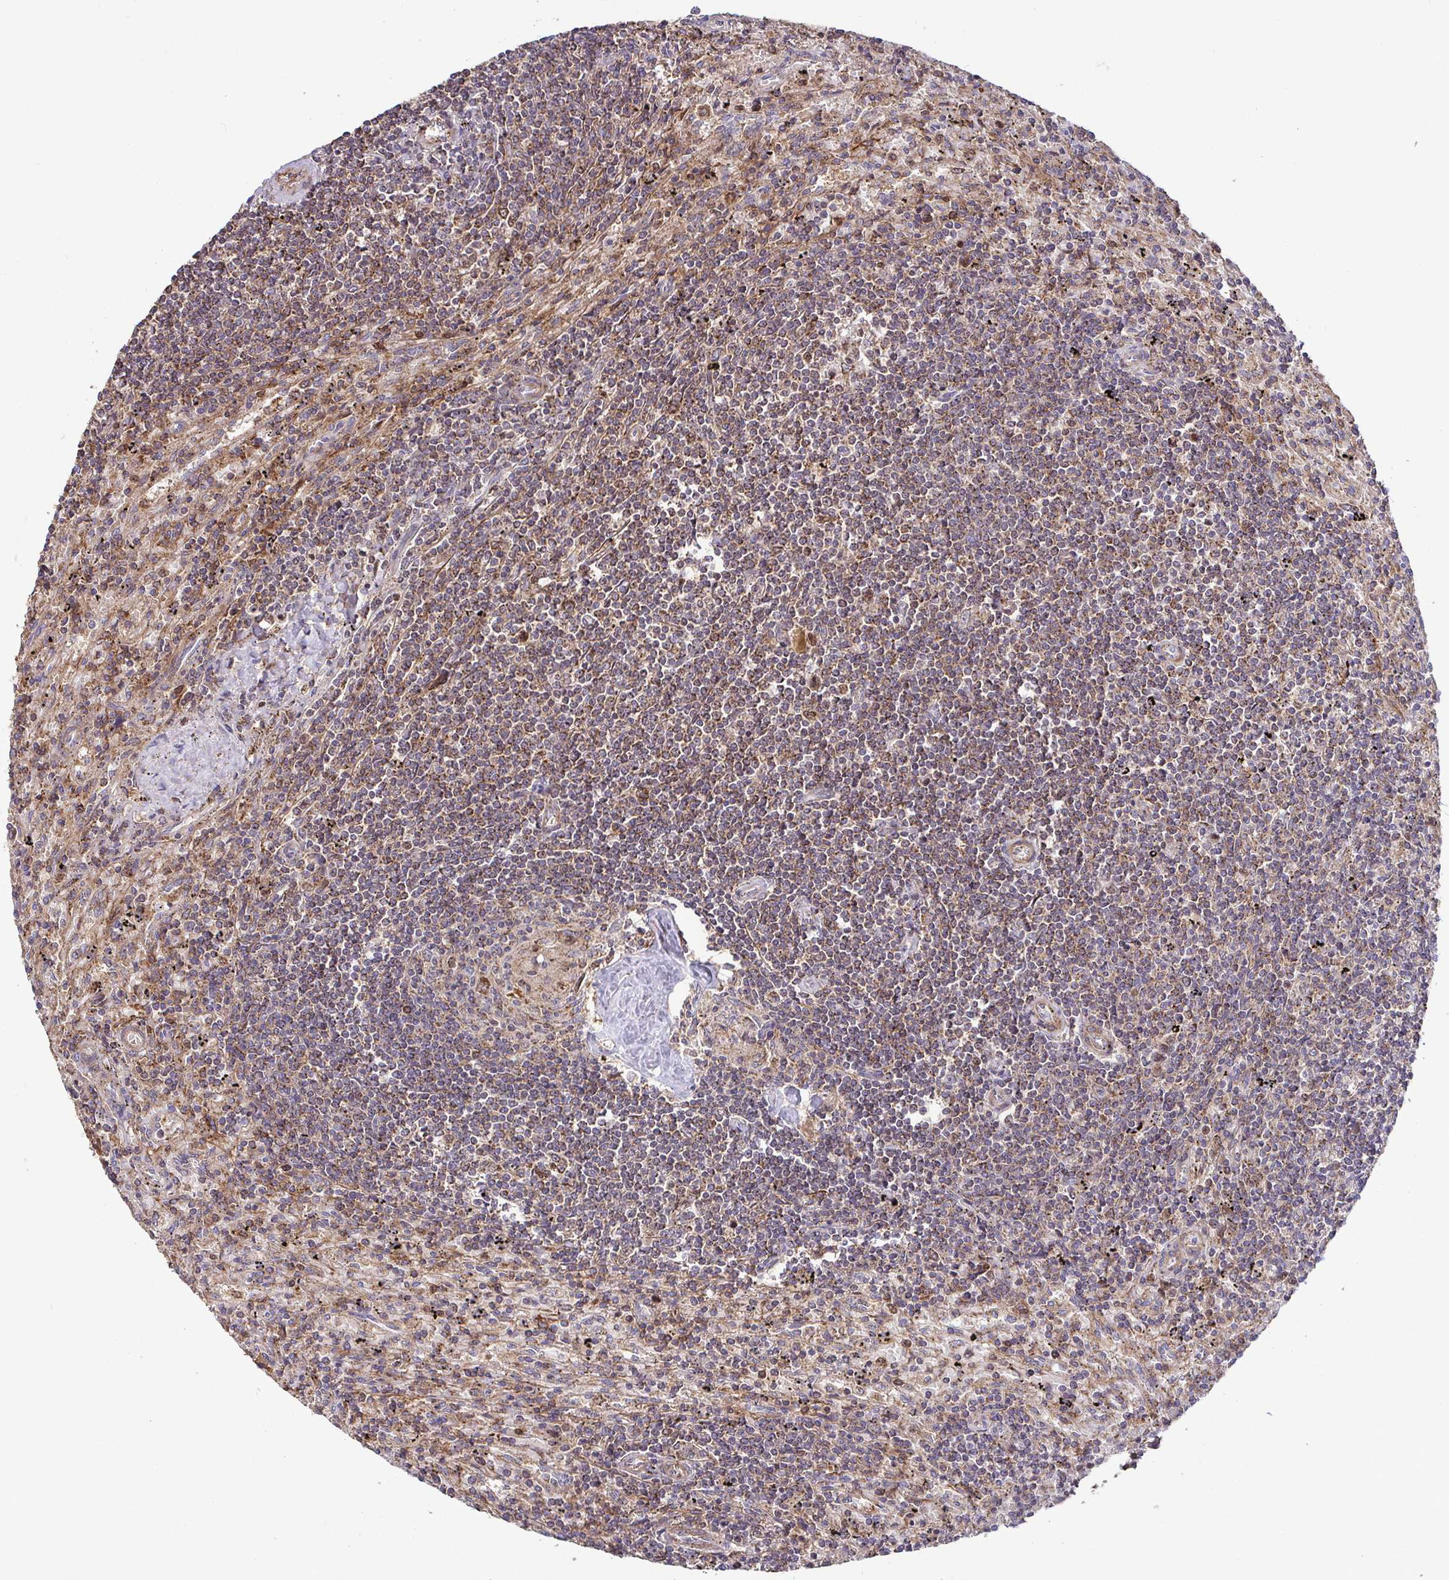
{"staining": {"intensity": "moderate", "quantity": "25%-75%", "location": "cytoplasmic/membranous"}, "tissue": "lymphoma", "cell_type": "Tumor cells", "image_type": "cancer", "snomed": [{"axis": "morphology", "description": "Malignant lymphoma, non-Hodgkin's type, Low grade"}, {"axis": "topography", "description": "Spleen"}], "caption": "Low-grade malignant lymphoma, non-Hodgkin's type stained with a protein marker demonstrates moderate staining in tumor cells.", "gene": "SPRY1", "patient": {"sex": "male", "age": 76}}